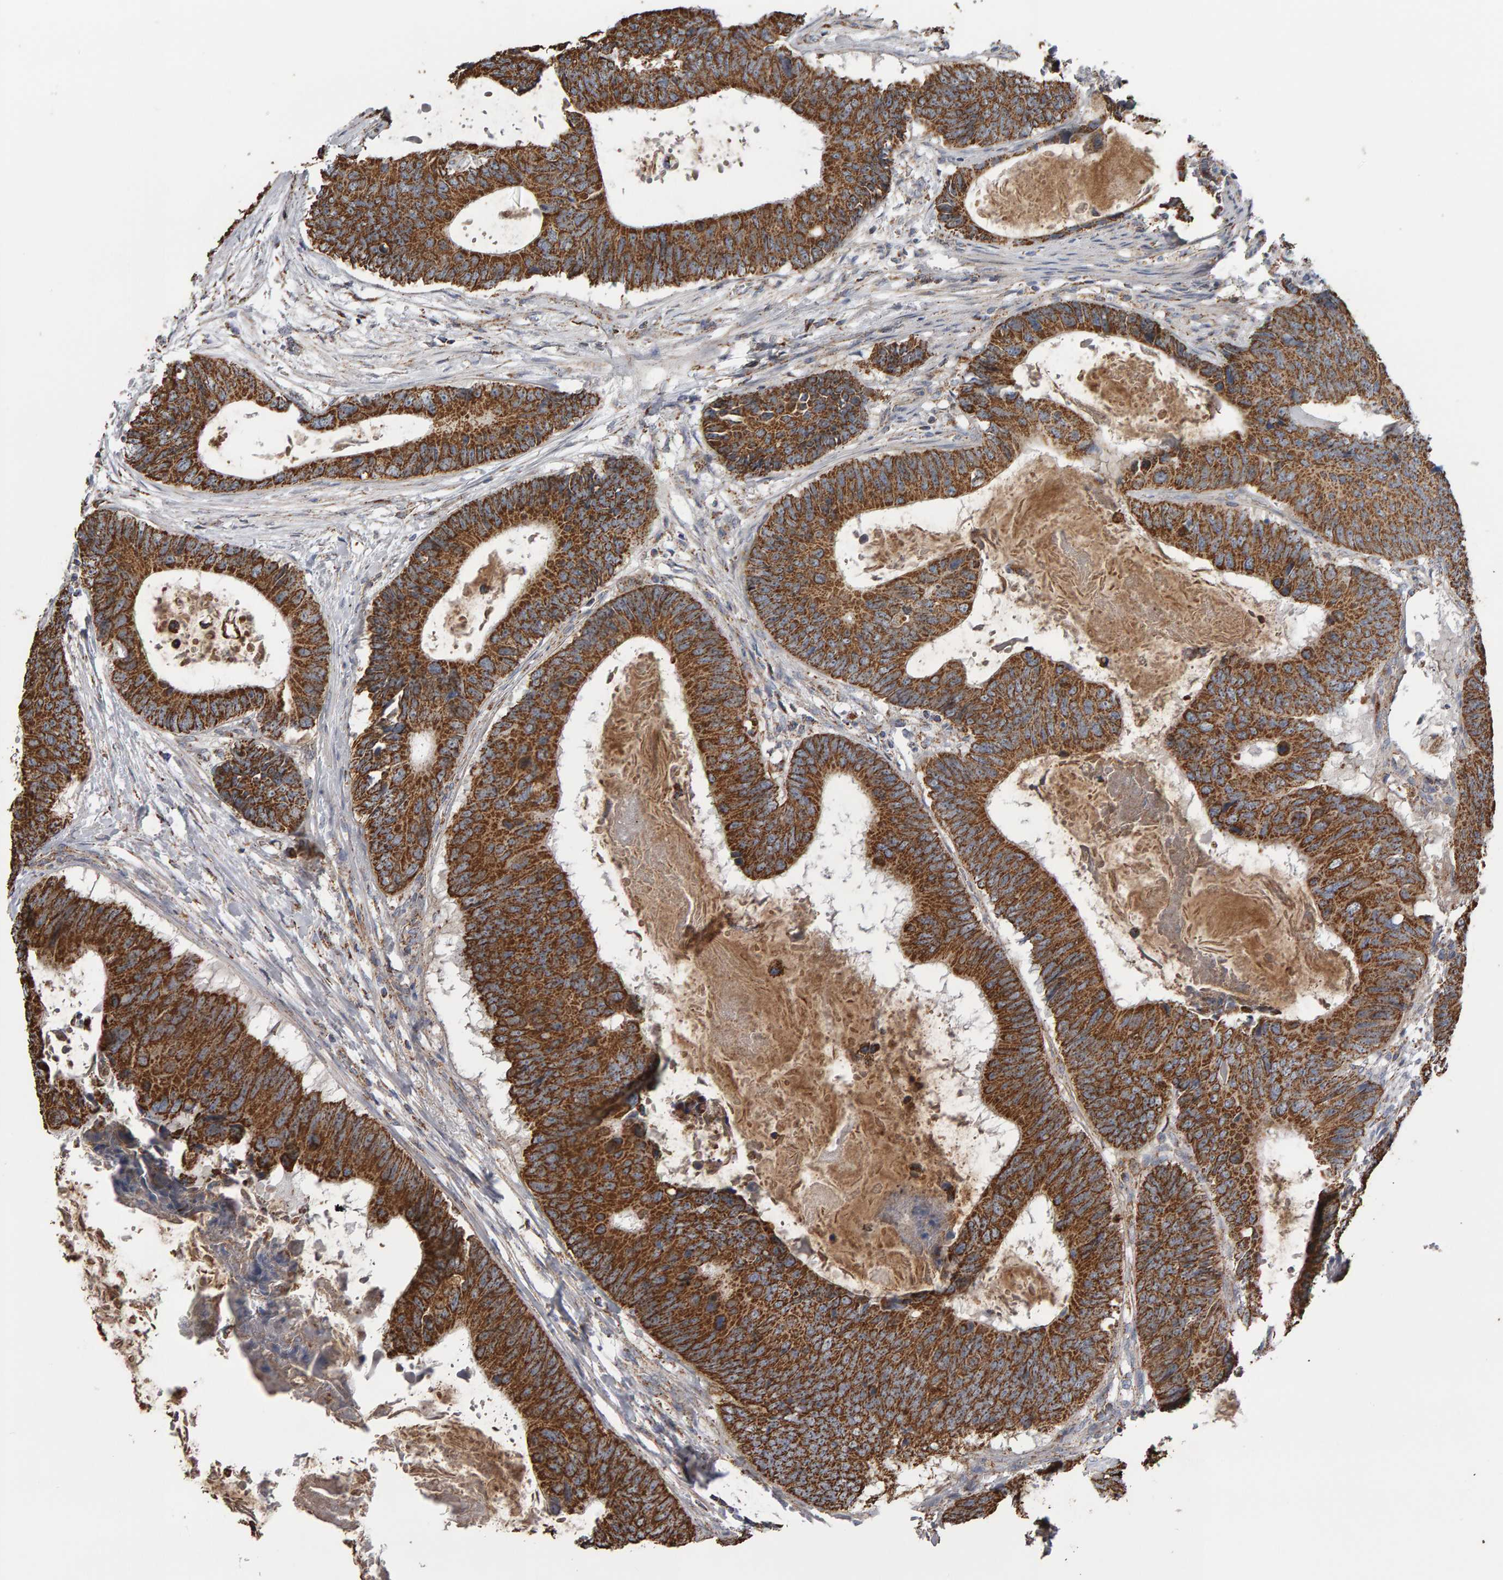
{"staining": {"intensity": "moderate", "quantity": ">75%", "location": "cytoplasmic/membranous"}, "tissue": "colorectal cancer", "cell_type": "Tumor cells", "image_type": "cancer", "snomed": [{"axis": "morphology", "description": "Adenocarcinoma, NOS"}, {"axis": "topography", "description": "Colon"}], "caption": "Immunohistochemical staining of human colorectal cancer (adenocarcinoma) reveals moderate cytoplasmic/membranous protein positivity in about >75% of tumor cells.", "gene": "TOM1L1", "patient": {"sex": "male", "age": 56}}